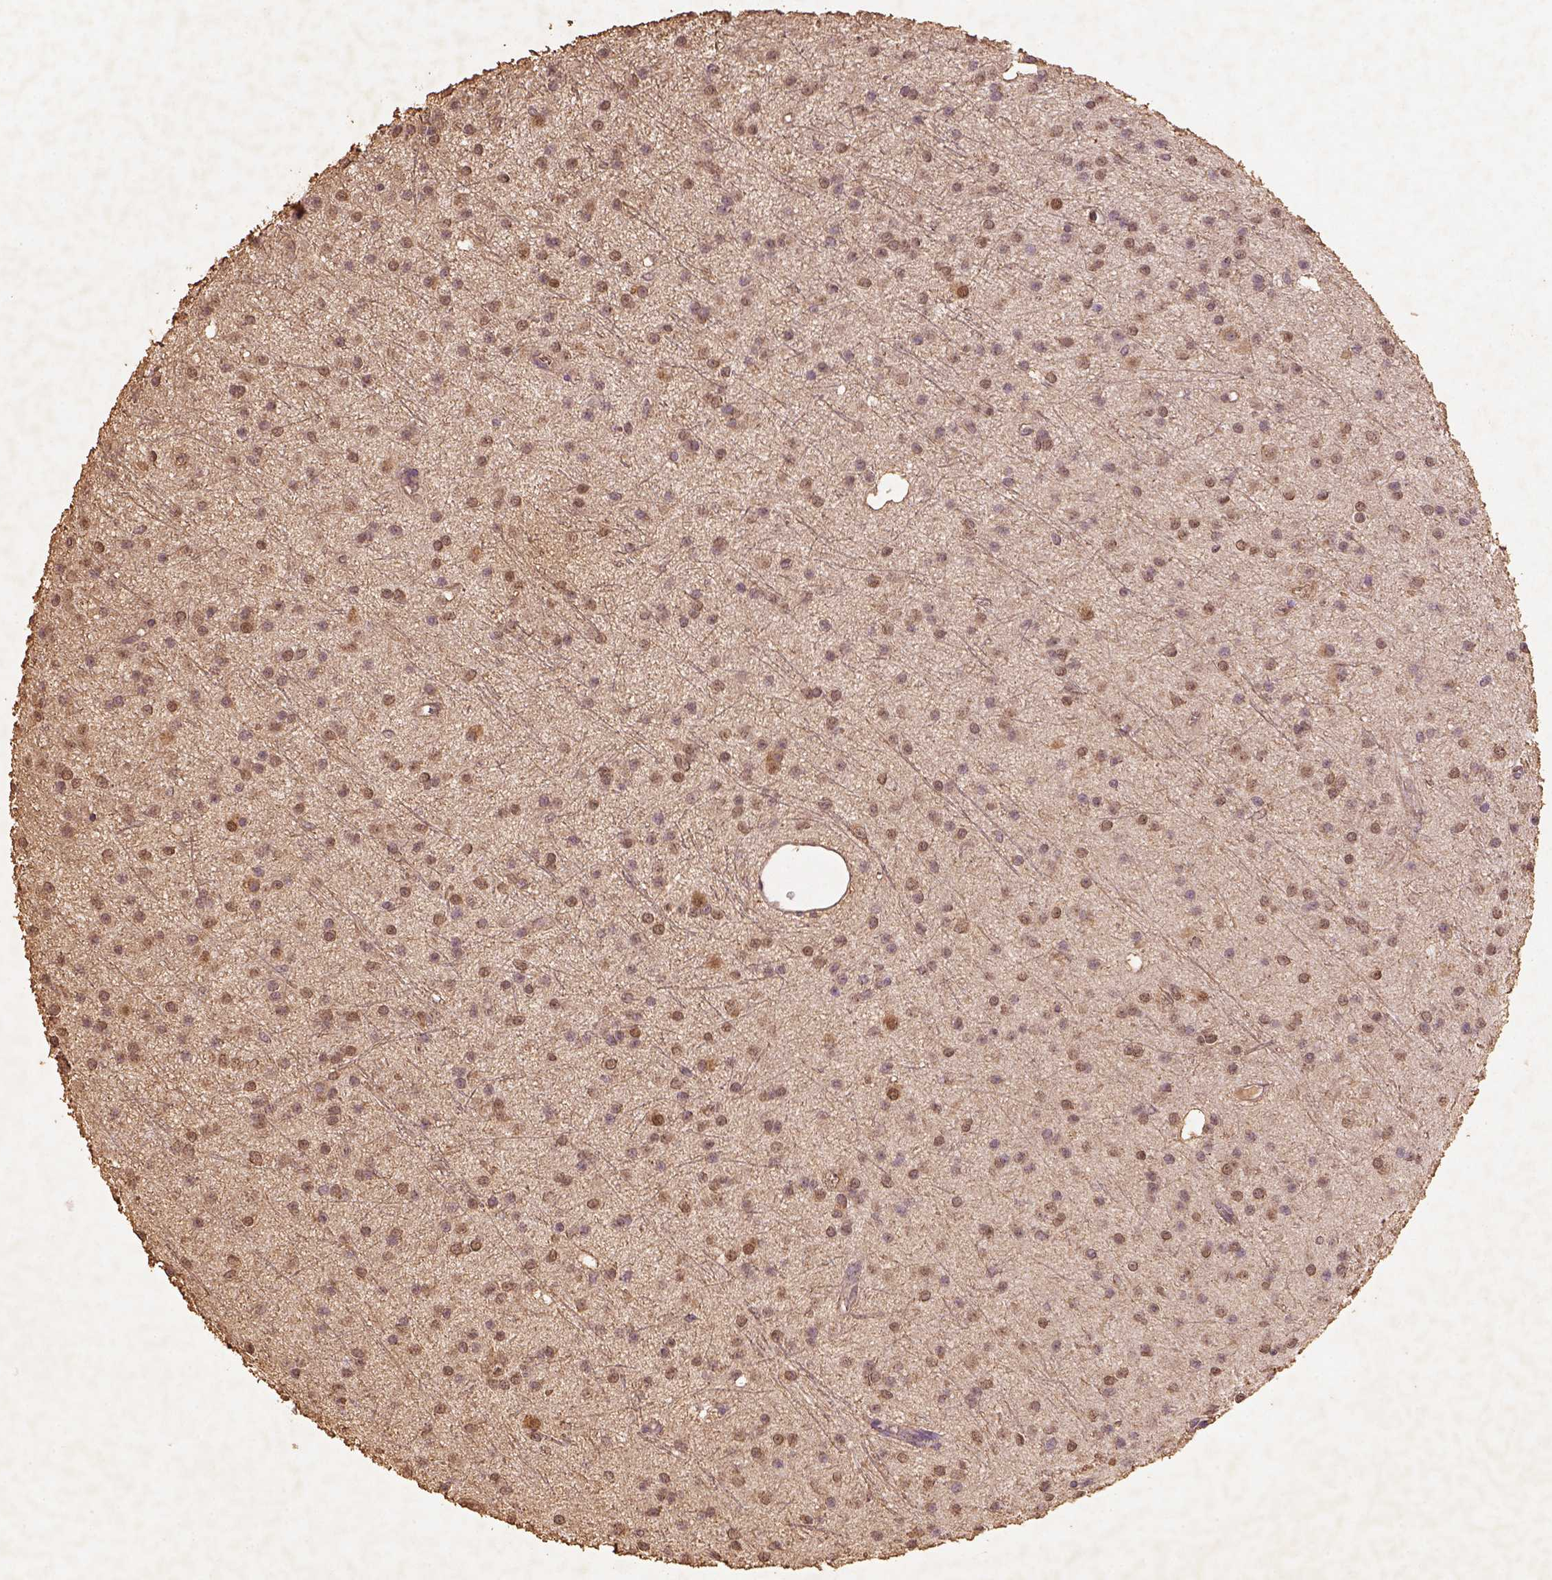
{"staining": {"intensity": "weak", "quantity": "25%-75%", "location": "cytoplasmic/membranous"}, "tissue": "glioma", "cell_type": "Tumor cells", "image_type": "cancer", "snomed": [{"axis": "morphology", "description": "Glioma, malignant, Low grade"}, {"axis": "topography", "description": "Brain"}], "caption": "An immunohistochemistry image of tumor tissue is shown. Protein staining in brown labels weak cytoplasmic/membranous positivity in glioma within tumor cells. (IHC, brightfield microscopy, high magnification).", "gene": "AP2B1", "patient": {"sex": "male", "age": 27}}